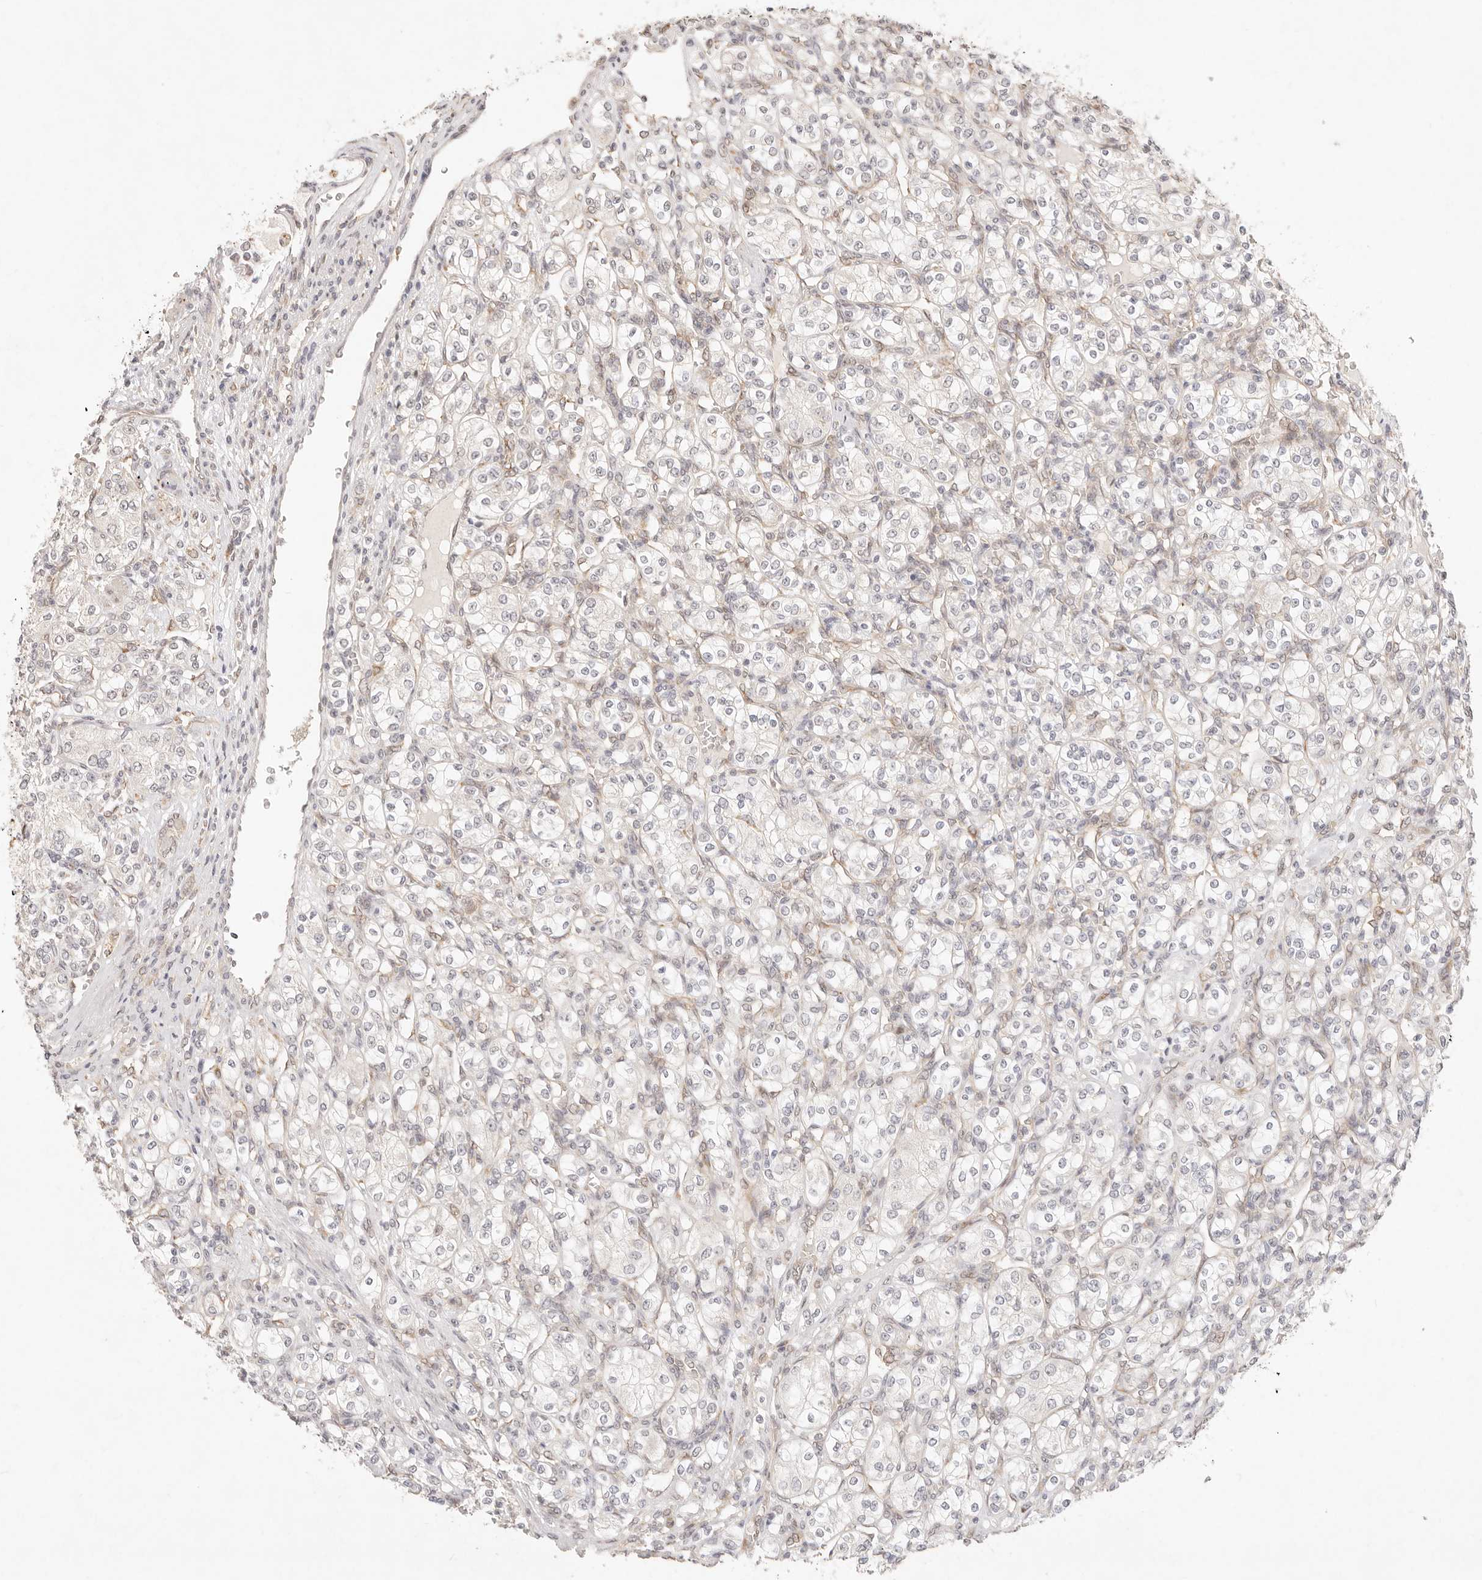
{"staining": {"intensity": "negative", "quantity": "none", "location": "none"}, "tissue": "renal cancer", "cell_type": "Tumor cells", "image_type": "cancer", "snomed": [{"axis": "morphology", "description": "Adenocarcinoma, NOS"}, {"axis": "topography", "description": "Kidney"}], "caption": "IHC of renal cancer (adenocarcinoma) shows no staining in tumor cells.", "gene": "GPR156", "patient": {"sex": "male", "age": 77}}